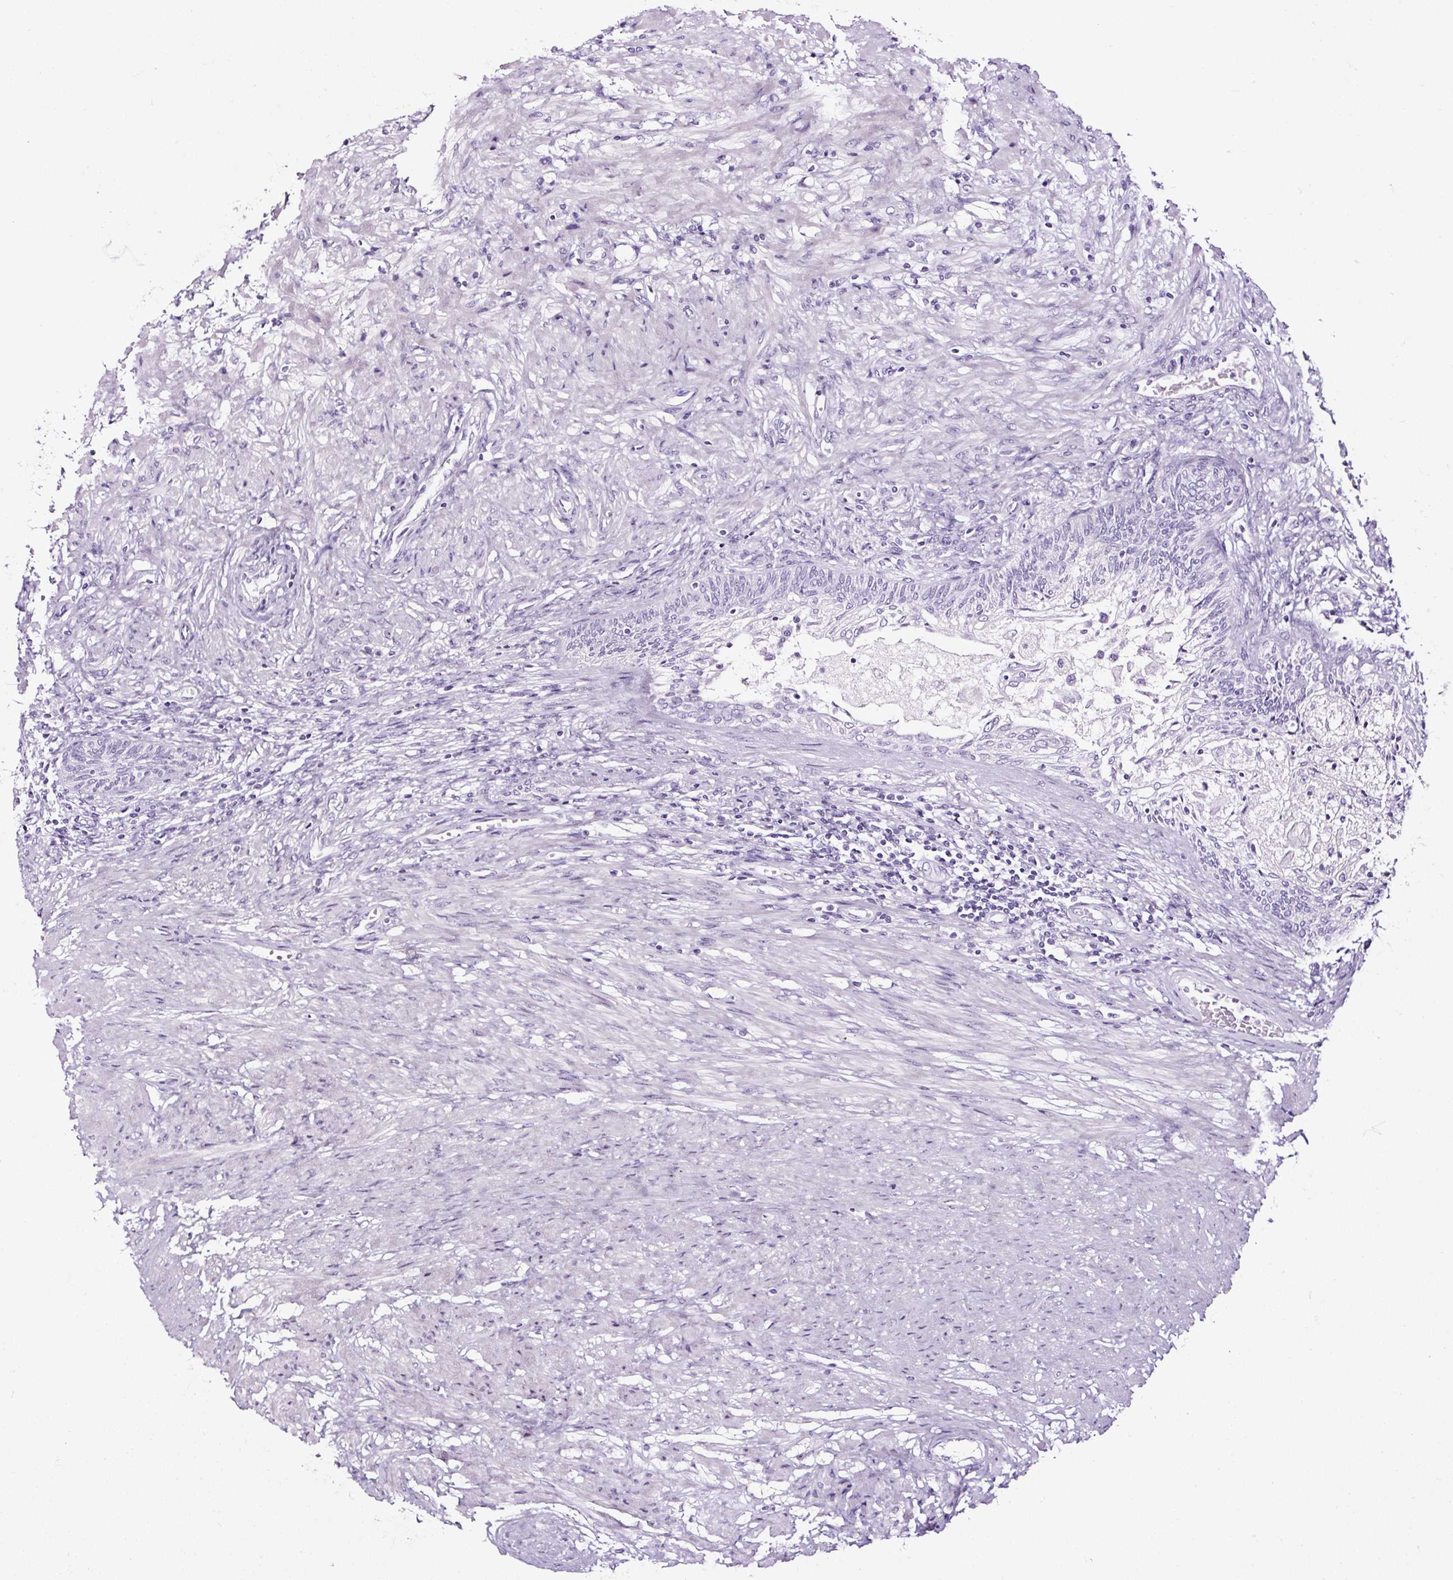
{"staining": {"intensity": "negative", "quantity": "none", "location": "none"}, "tissue": "prostate cancer", "cell_type": "Tumor cells", "image_type": "cancer", "snomed": [{"axis": "morphology", "description": "Adenocarcinoma, High grade"}, {"axis": "topography", "description": "Prostate"}], "caption": "This is an immunohistochemistry histopathology image of prostate cancer. There is no positivity in tumor cells.", "gene": "NPHS2", "patient": {"sex": "male", "age": 69}}